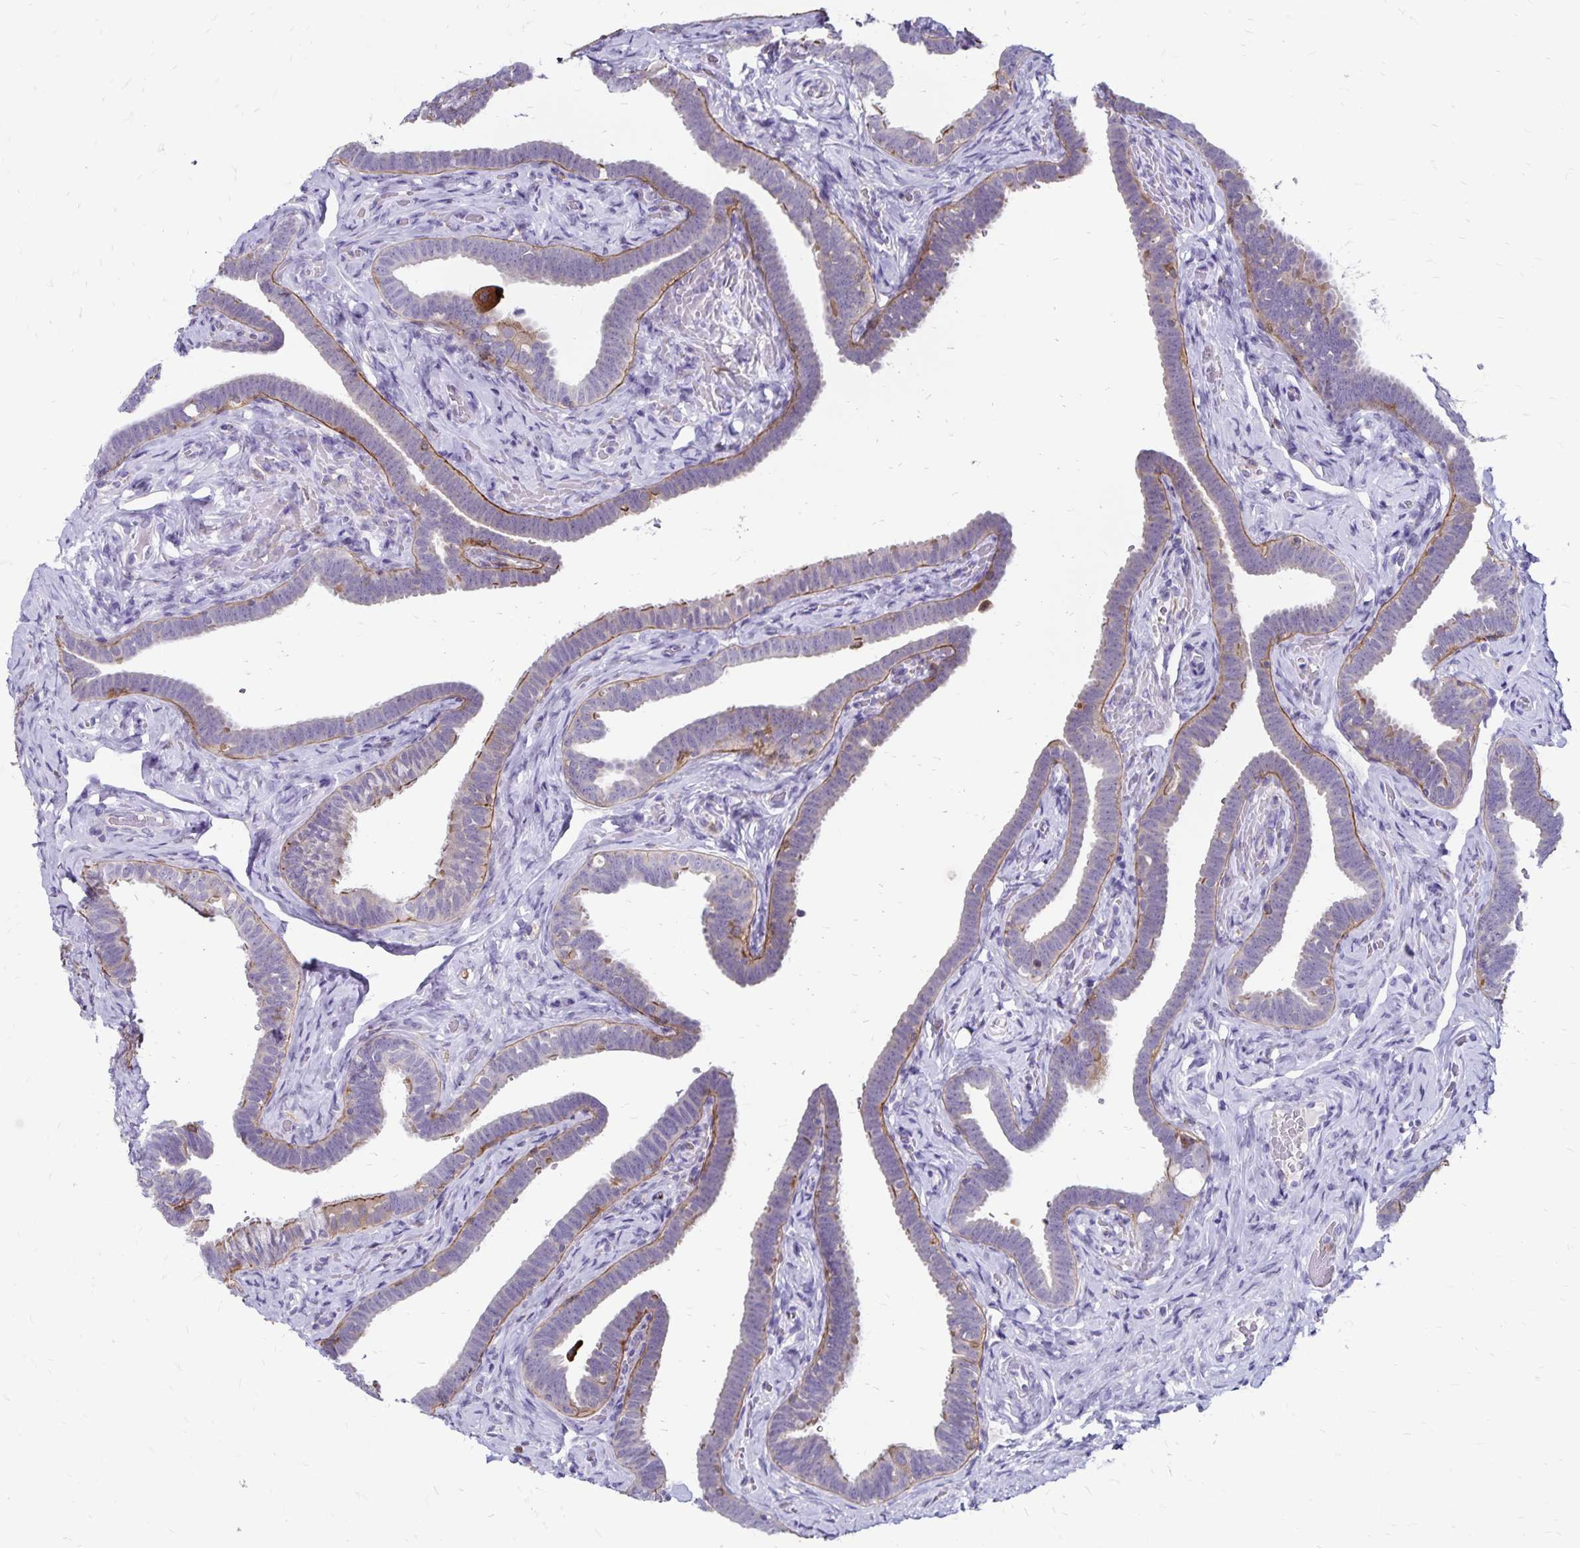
{"staining": {"intensity": "moderate", "quantity": "<25%", "location": "cytoplasmic/membranous"}, "tissue": "fallopian tube", "cell_type": "Glandular cells", "image_type": "normal", "snomed": [{"axis": "morphology", "description": "Normal tissue, NOS"}, {"axis": "topography", "description": "Fallopian tube"}], "caption": "High-magnification brightfield microscopy of benign fallopian tube stained with DAB (brown) and counterstained with hematoxylin (blue). glandular cells exhibit moderate cytoplasmic/membranous expression is appreciated in about<25% of cells.", "gene": "TNS3", "patient": {"sex": "female", "age": 69}}